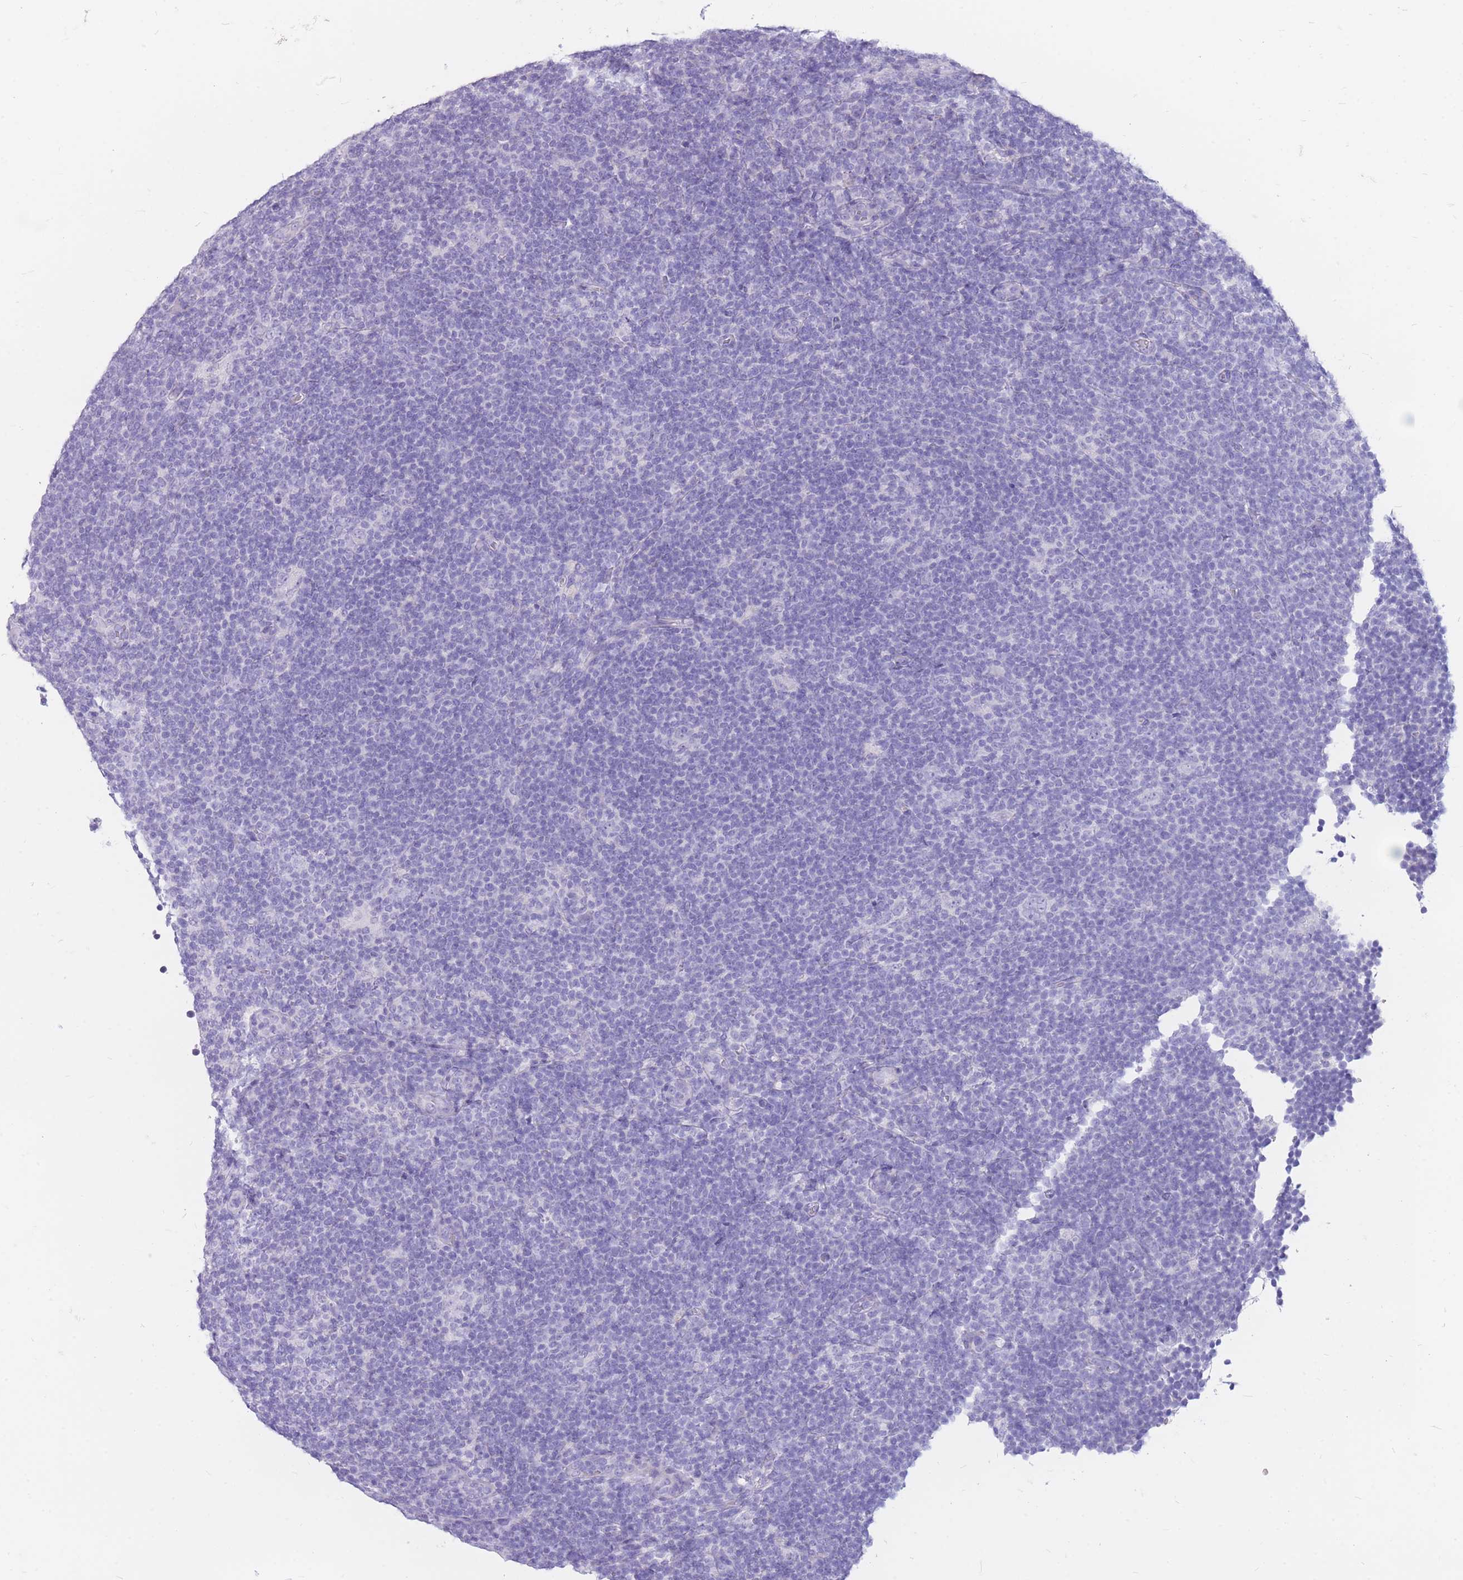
{"staining": {"intensity": "negative", "quantity": "none", "location": "none"}, "tissue": "lymphoma", "cell_type": "Tumor cells", "image_type": "cancer", "snomed": [{"axis": "morphology", "description": "Hodgkin's disease, NOS"}, {"axis": "topography", "description": "Lymph node"}], "caption": "The histopathology image demonstrates no significant expression in tumor cells of Hodgkin's disease.", "gene": "CYP21A2", "patient": {"sex": "female", "age": 57}}